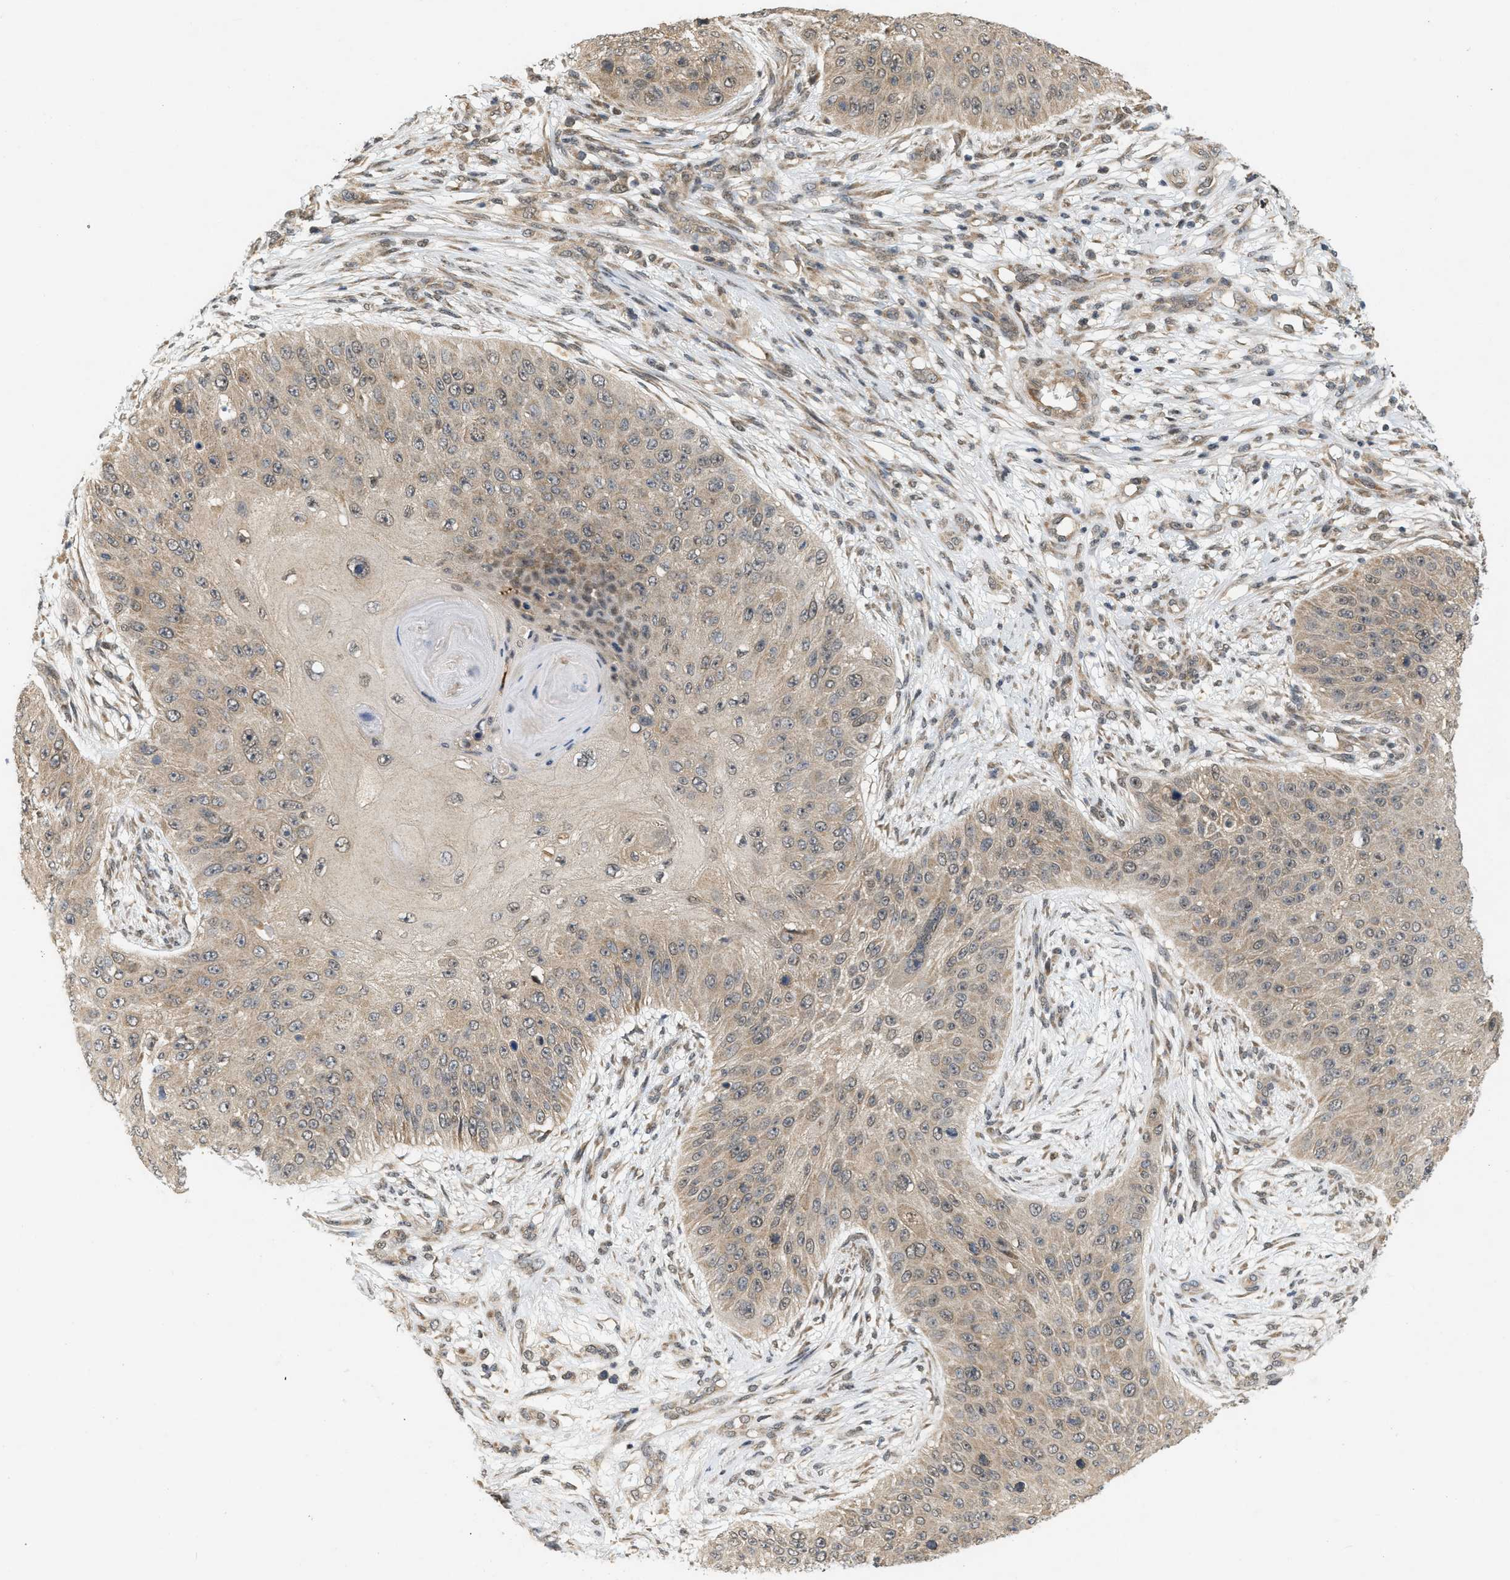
{"staining": {"intensity": "moderate", "quantity": ">75%", "location": "cytoplasmic/membranous"}, "tissue": "skin cancer", "cell_type": "Tumor cells", "image_type": "cancer", "snomed": [{"axis": "morphology", "description": "Squamous cell carcinoma, NOS"}, {"axis": "topography", "description": "Skin"}], "caption": "Squamous cell carcinoma (skin) was stained to show a protein in brown. There is medium levels of moderate cytoplasmic/membranous expression in about >75% of tumor cells.", "gene": "PRKD1", "patient": {"sex": "female", "age": 80}}